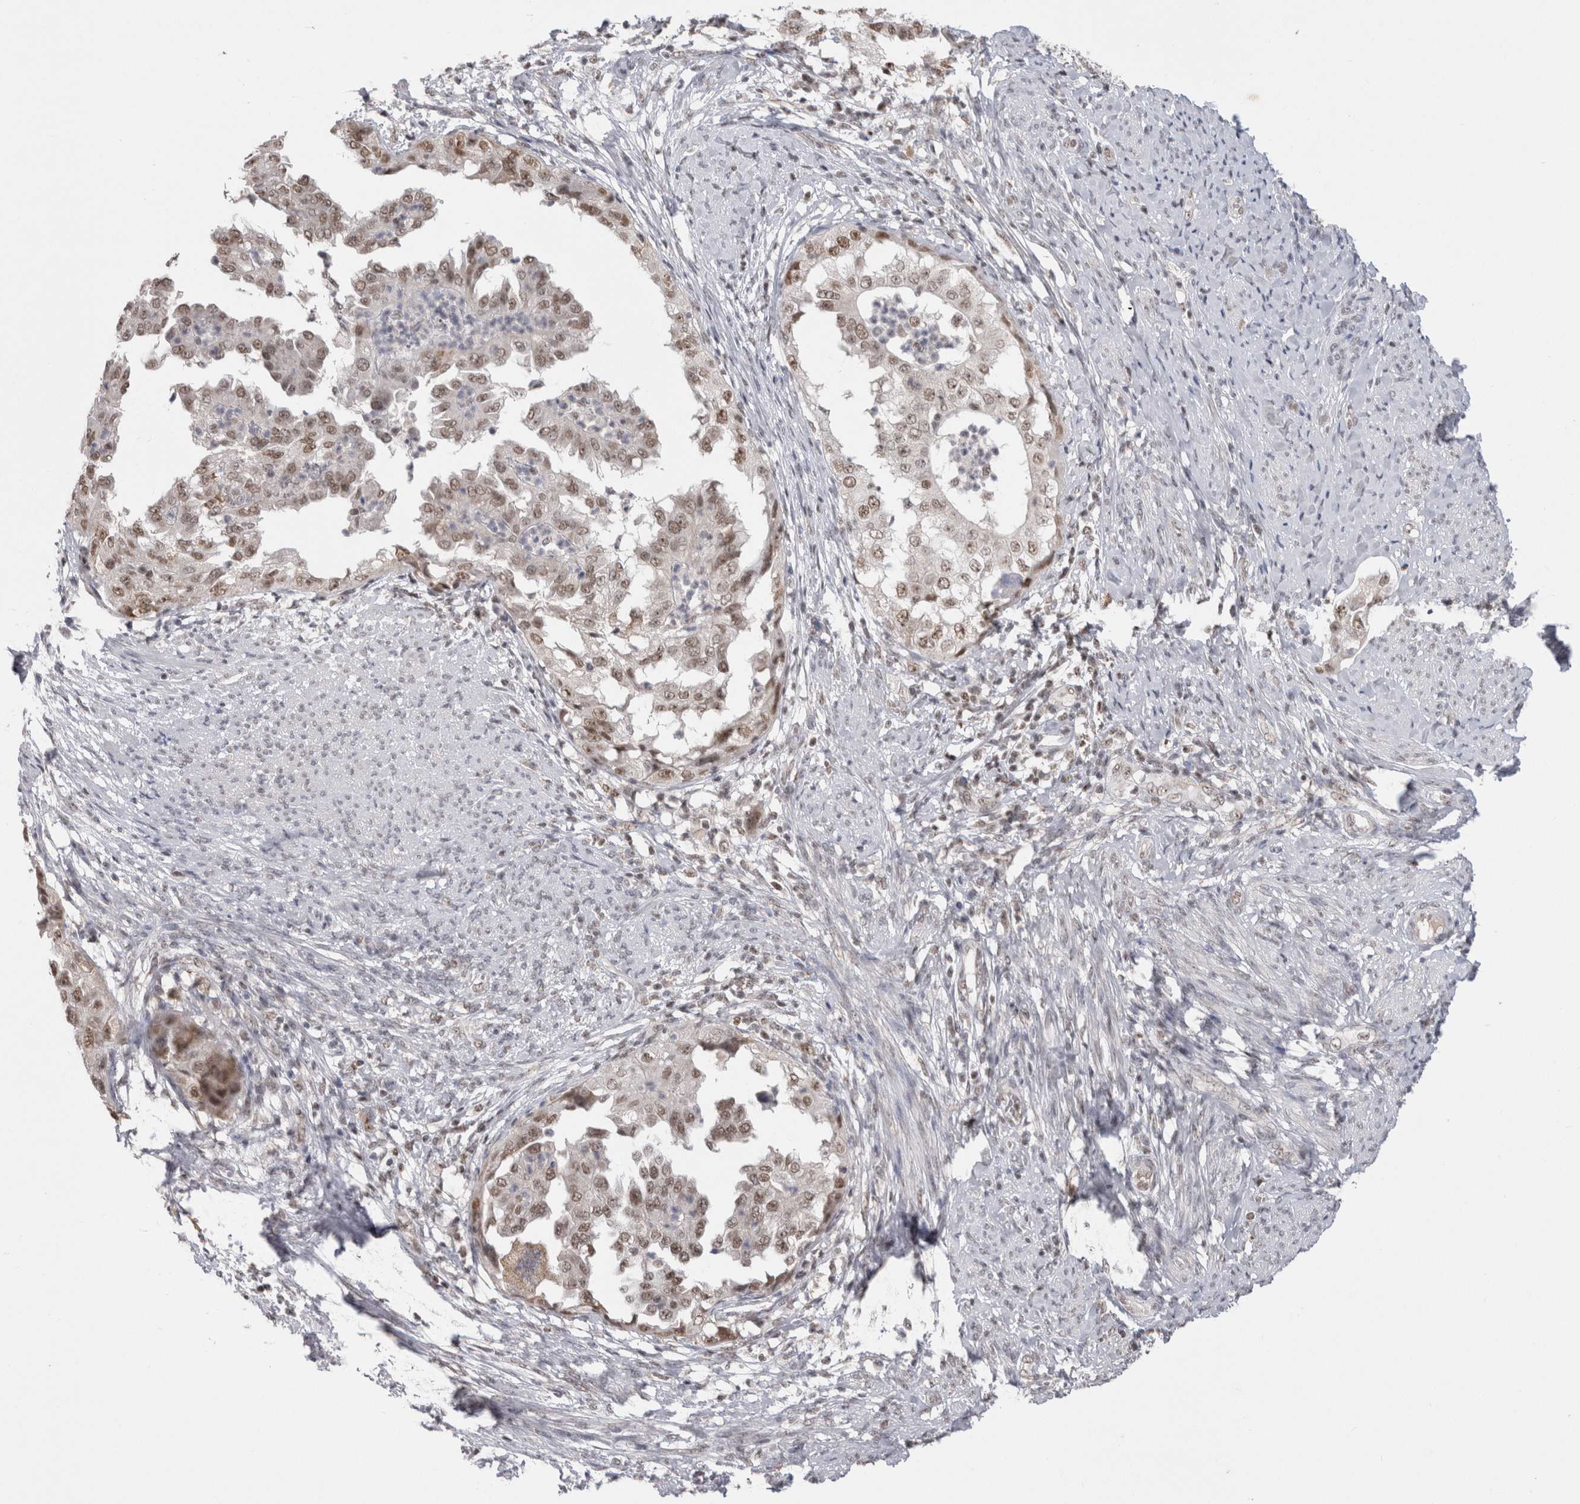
{"staining": {"intensity": "moderate", "quantity": ">75%", "location": "nuclear"}, "tissue": "endometrial cancer", "cell_type": "Tumor cells", "image_type": "cancer", "snomed": [{"axis": "morphology", "description": "Adenocarcinoma, NOS"}, {"axis": "topography", "description": "Endometrium"}], "caption": "Protein analysis of endometrial adenocarcinoma tissue shows moderate nuclear positivity in approximately >75% of tumor cells. (Brightfield microscopy of DAB IHC at high magnification).", "gene": "DAXX", "patient": {"sex": "female", "age": 85}}